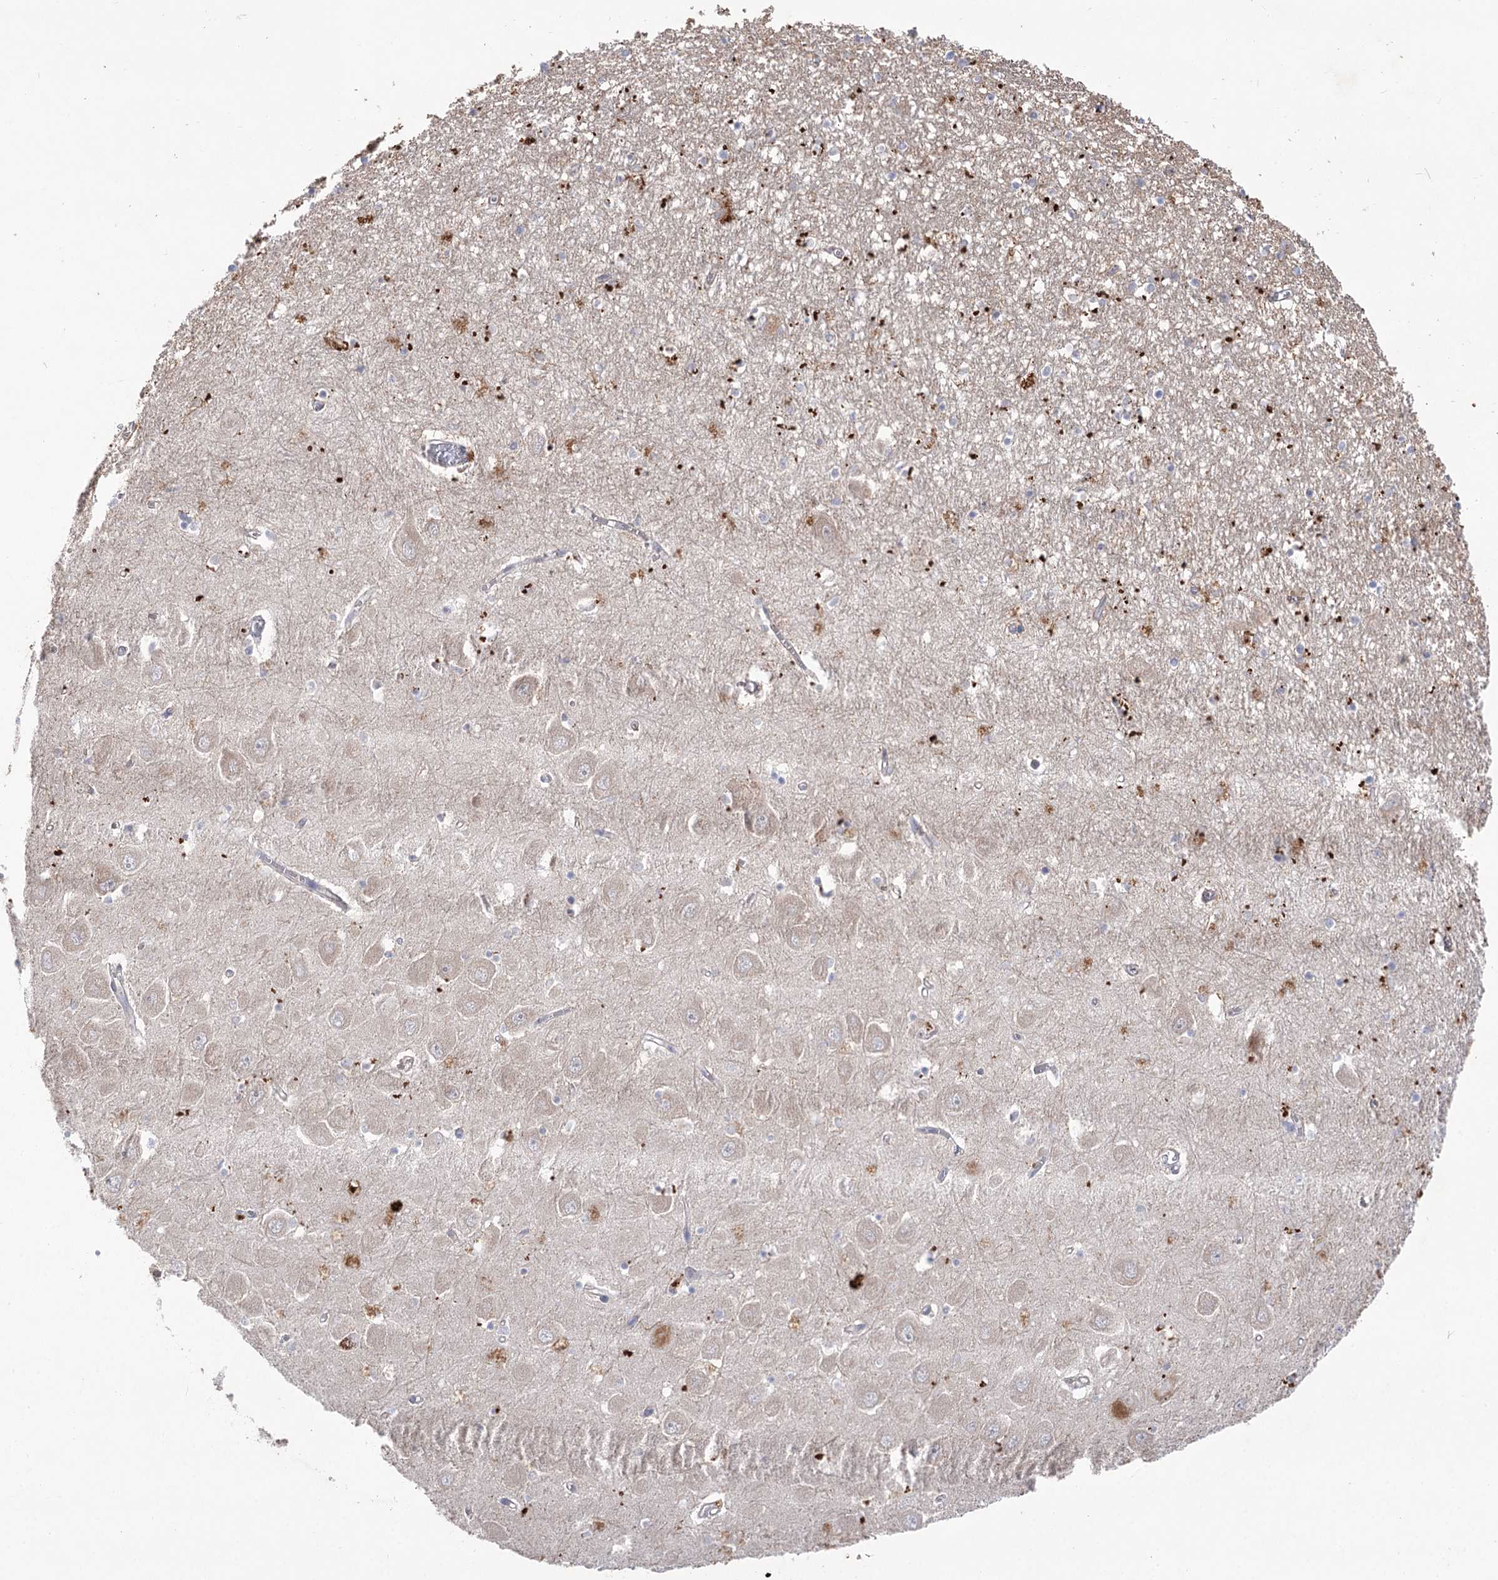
{"staining": {"intensity": "negative", "quantity": "none", "location": "none"}, "tissue": "hippocampus", "cell_type": "Glial cells", "image_type": "normal", "snomed": [{"axis": "morphology", "description": "Normal tissue, NOS"}, {"axis": "topography", "description": "Hippocampus"}], "caption": "This is an IHC photomicrograph of normal hippocampus. There is no expression in glial cells.", "gene": "GBF1", "patient": {"sex": "male", "age": 70}}